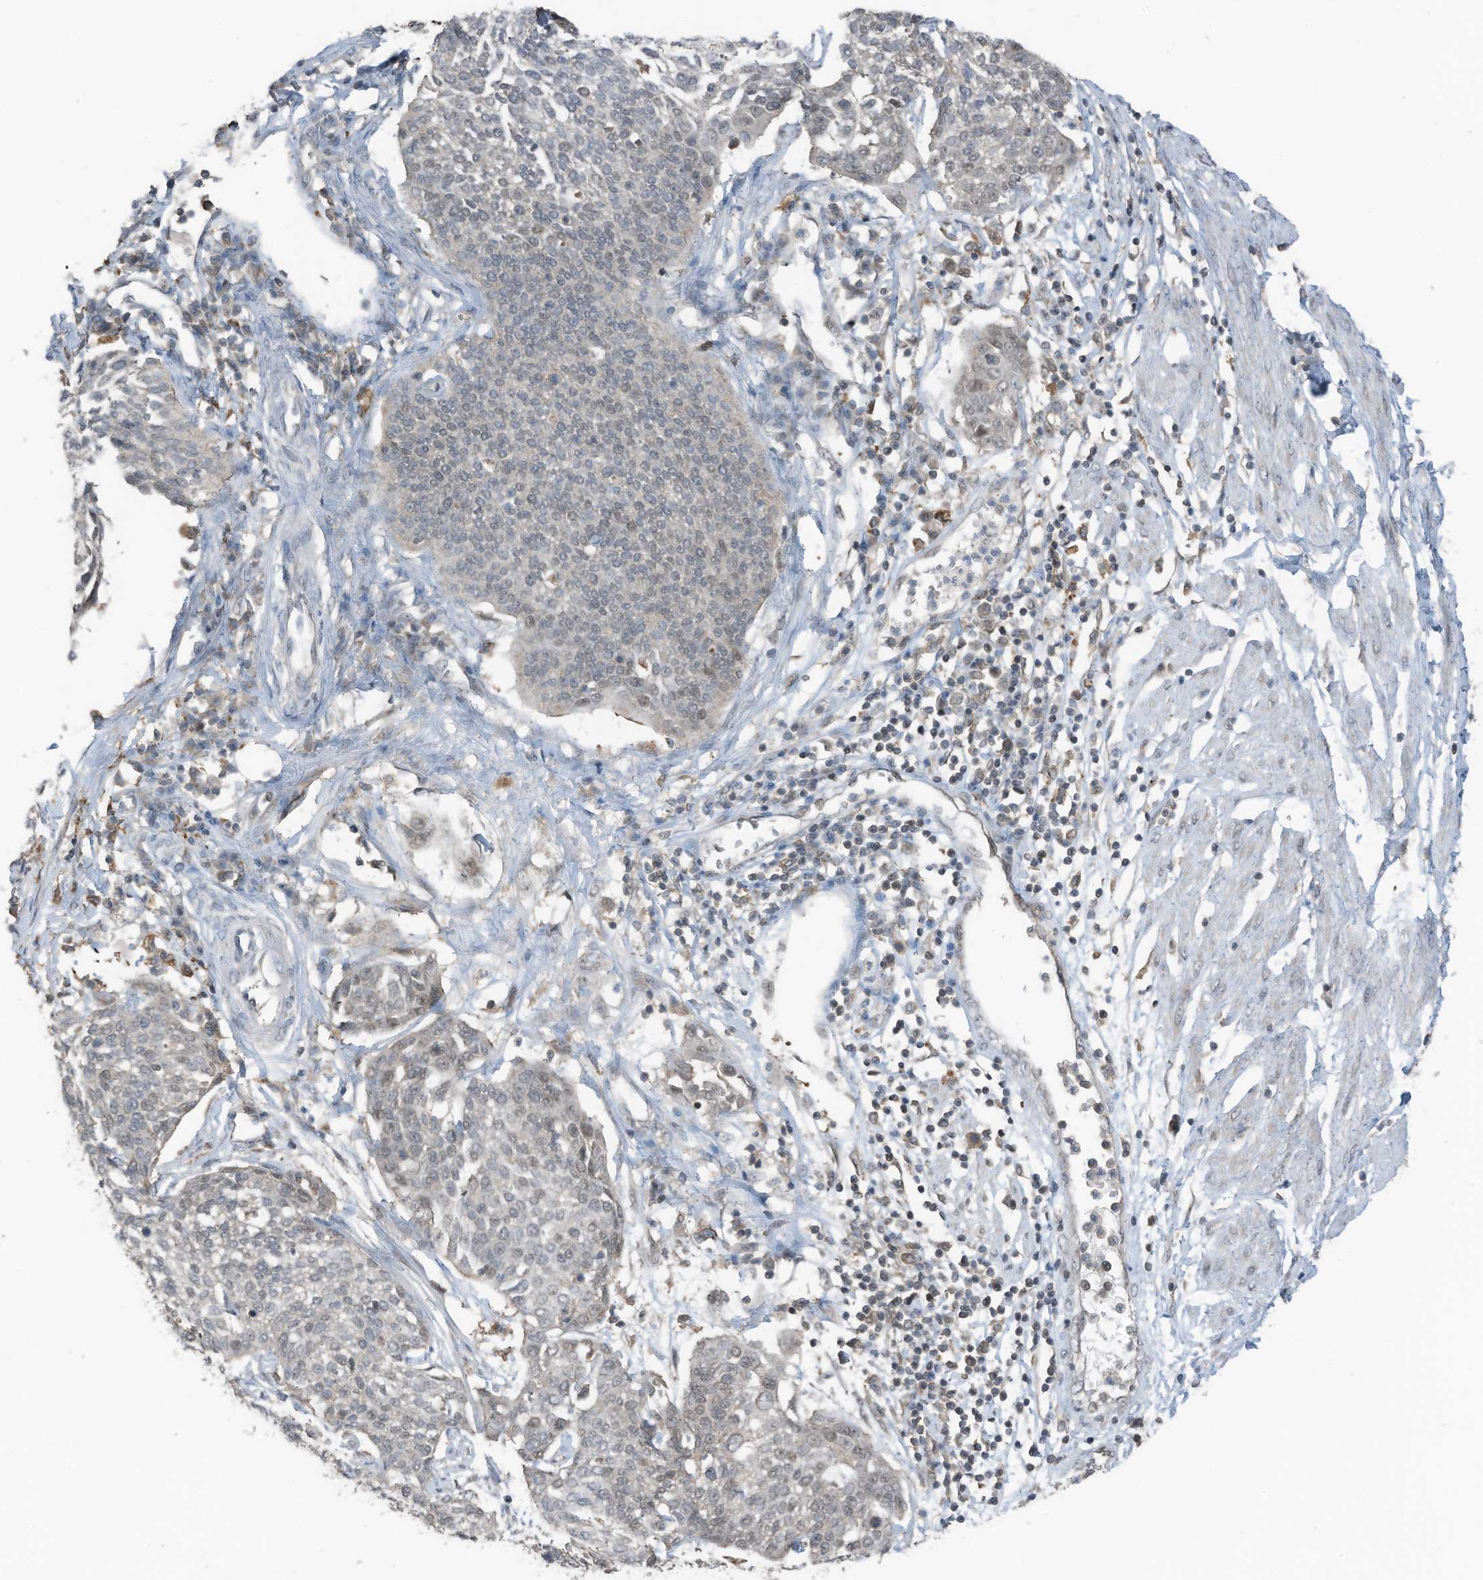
{"staining": {"intensity": "negative", "quantity": "none", "location": "none"}, "tissue": "cervical cancer", "cell_type": "Tumor cells", "image_type": "cancer", "snomed": [{"axis": "morphology", "description": "Squamous cell carcinoma, NOS"}, {"axis": "topography", "description": "Cervix"}], "caption": "Human squamous cell carcinoma (cervical) stained for a protein using immunohistochemistry (IHC) exhibits no expression in tumor cells.", "gene": "TXNDC9", "patient": {"sex": "female", "age": 34}}